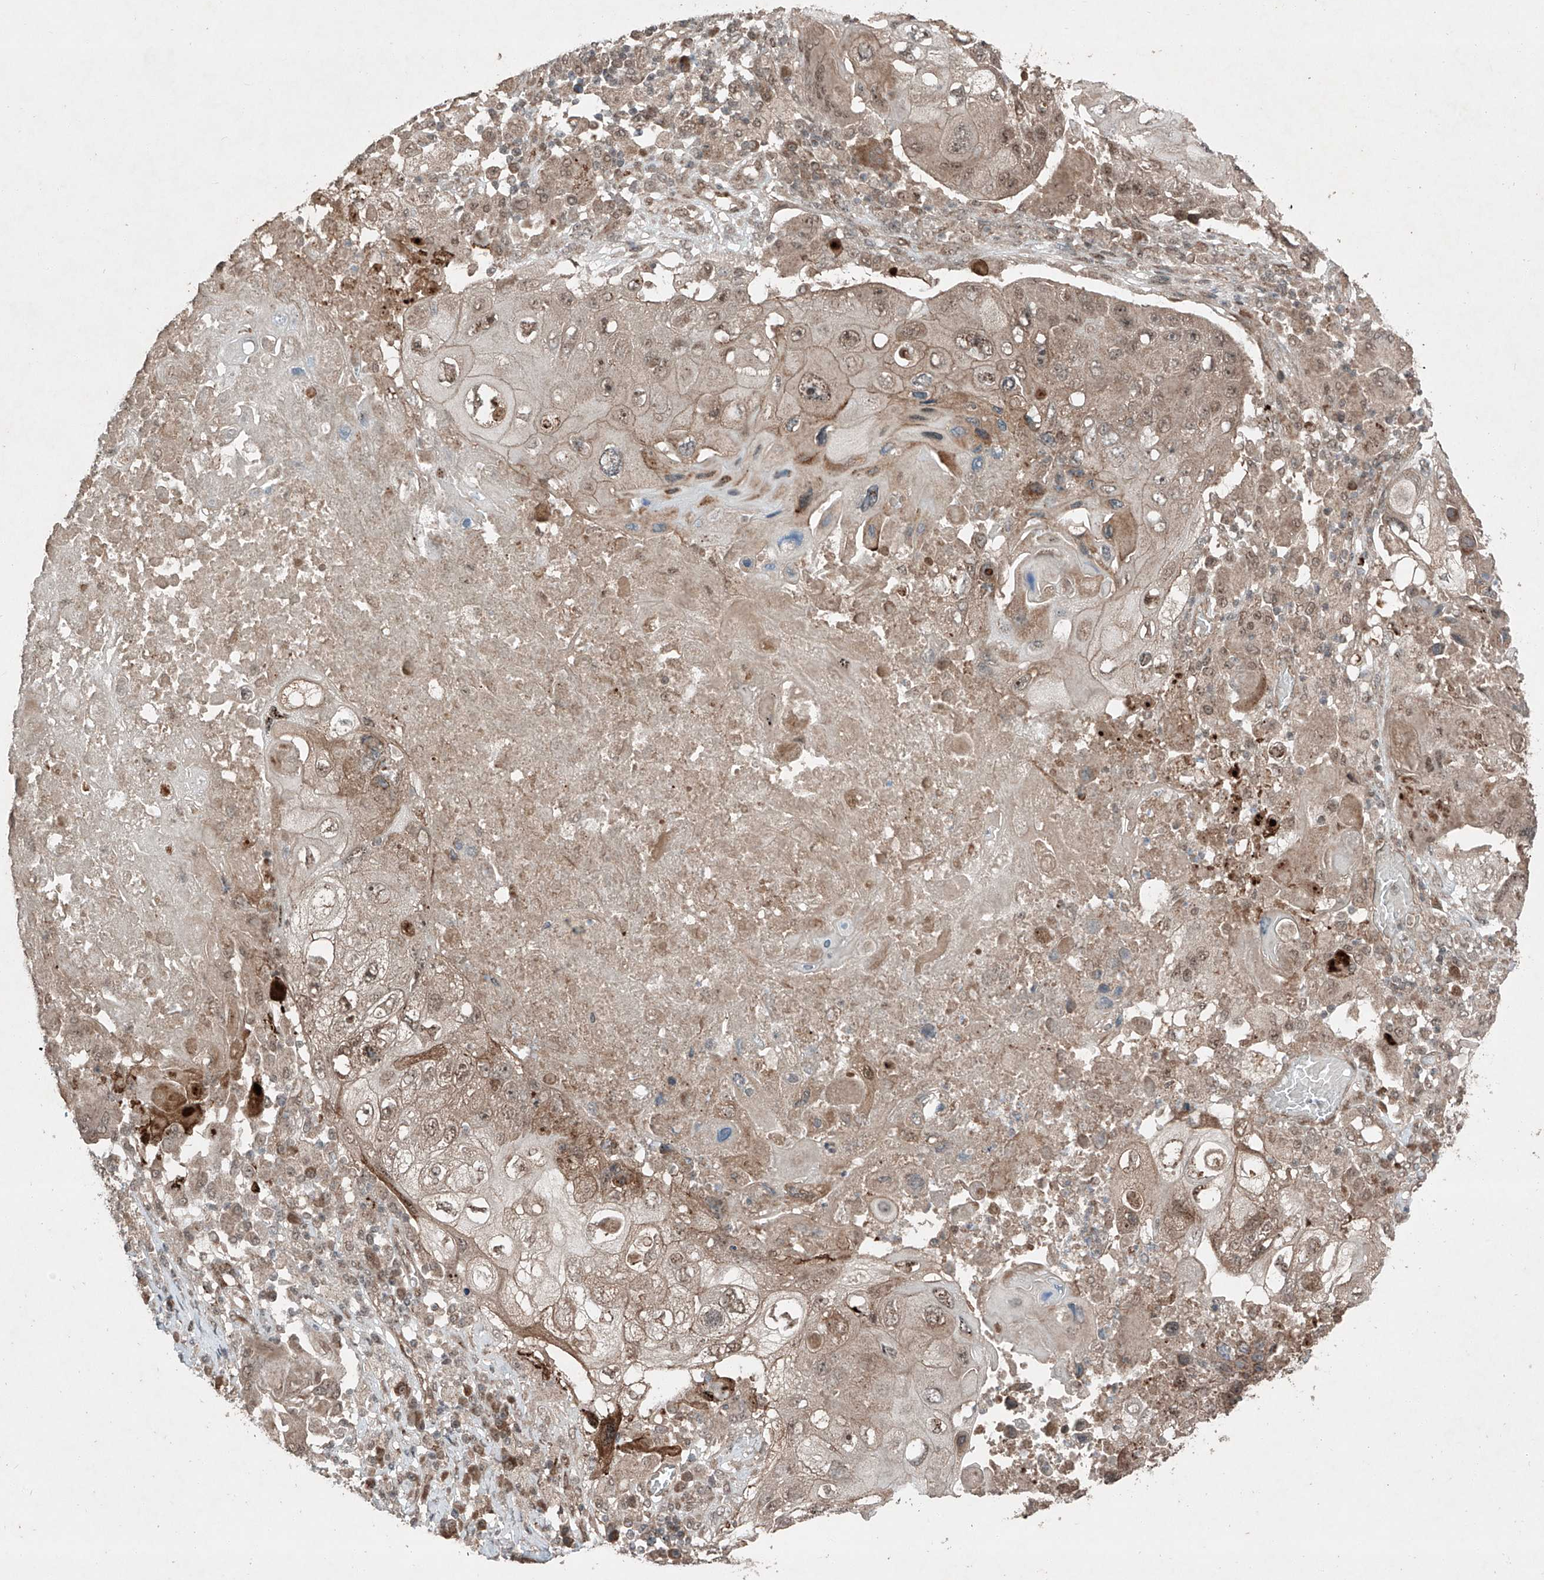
{"staining": {"intensity": "weak", "quantity": "25%-75%", "location": "cytoplasmic/membranous,nuclear"}, "tissue": "lung cancer", "cell_type": "Tumor cells", "image_type": "cancer", "snomed": [{"axis": "morphology", "description": "Squamous cell carcinoma, NOS"}, {"axis": "topography", "description": "Lung"}], "caption": "A brown stain shows weak cytoplasmic/membranous and nuclear positivity of a protein in human lung squamous cell carcinoma tumor cells. The protein of interest is stained brown, and the nuclei are stained in blue (DAB (3,3'-diaminobenzidine) IHC with brightfield microscopy, high magnification).", "gene": "ZNF620", "patient": {"sex": "male", "age": 61}}